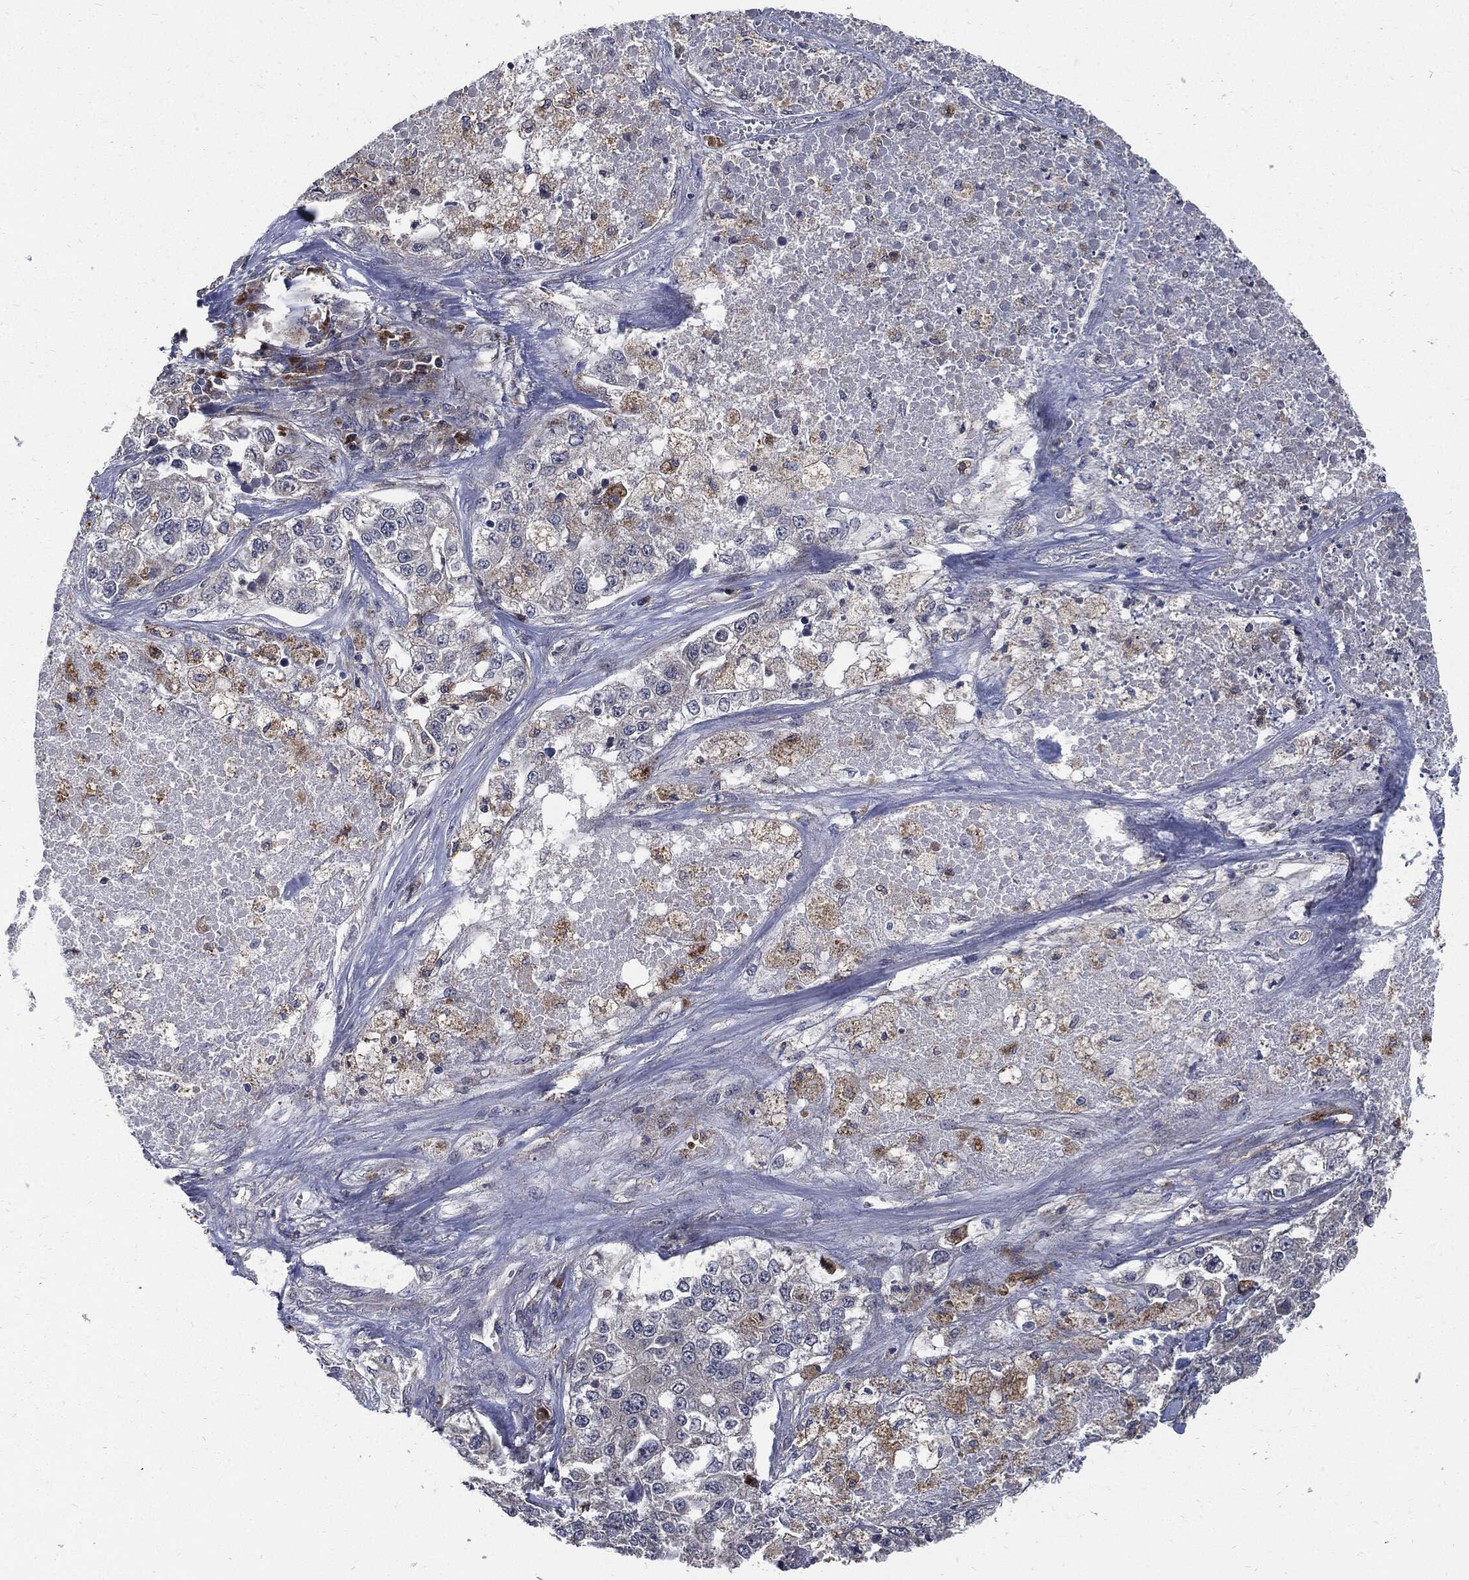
{"staining": {"intensity": "negative", "quantity": "none", "location": "none"}, "tissue": "lung cancer", "cell_type": "Tumor cells", "image_type": "cancer", "snomed": [{"axis": "morphology", "description": "Adenocarcinoma, NOS"}, {"axis": "topography", "description": "Lung"}], "caption": "An image of human lung cancer is negative for staining in tumor cells.", "gene": "SLC31A2", "patient": {"sex": "male", "age": 49}}